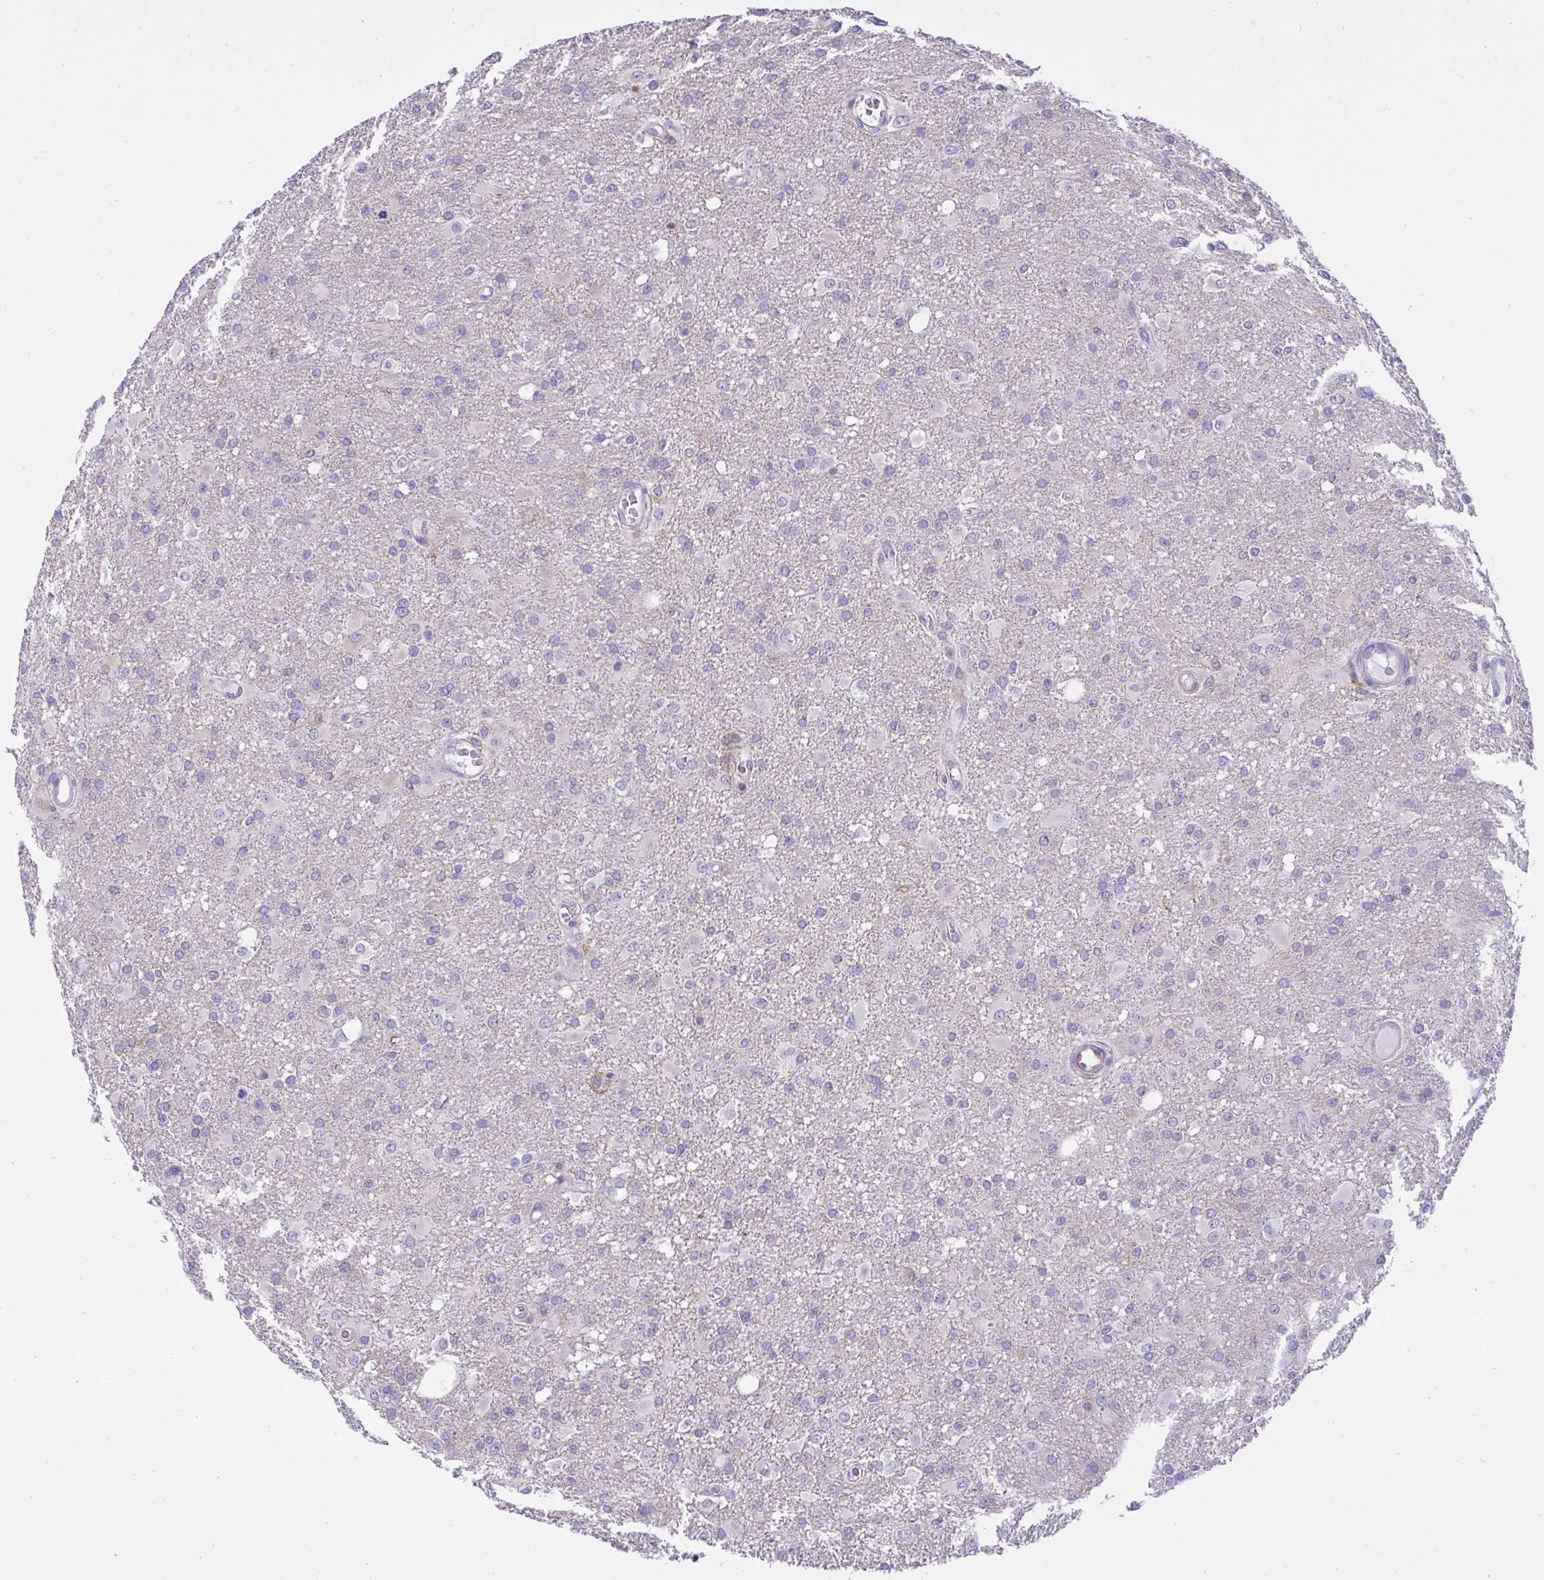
{"staining": {"intensity": "negative", "quantity": "none", "location": "none"}, "tissue": "glioma", "cell_type": "Tumor cells", "image_type": "cancer", "snomed": [{"axis": "morphology", "description": "Glioma, malignant, High grade"}, {"axis": "topography", "description": "Brain"}], "caption": "A histopathology image of malignant glioma (high-grade) stained for a protein shows no brown staining in tumor cells.", "gene": "GPRIN3", "patient": {"sex": "male", "age": 53}}